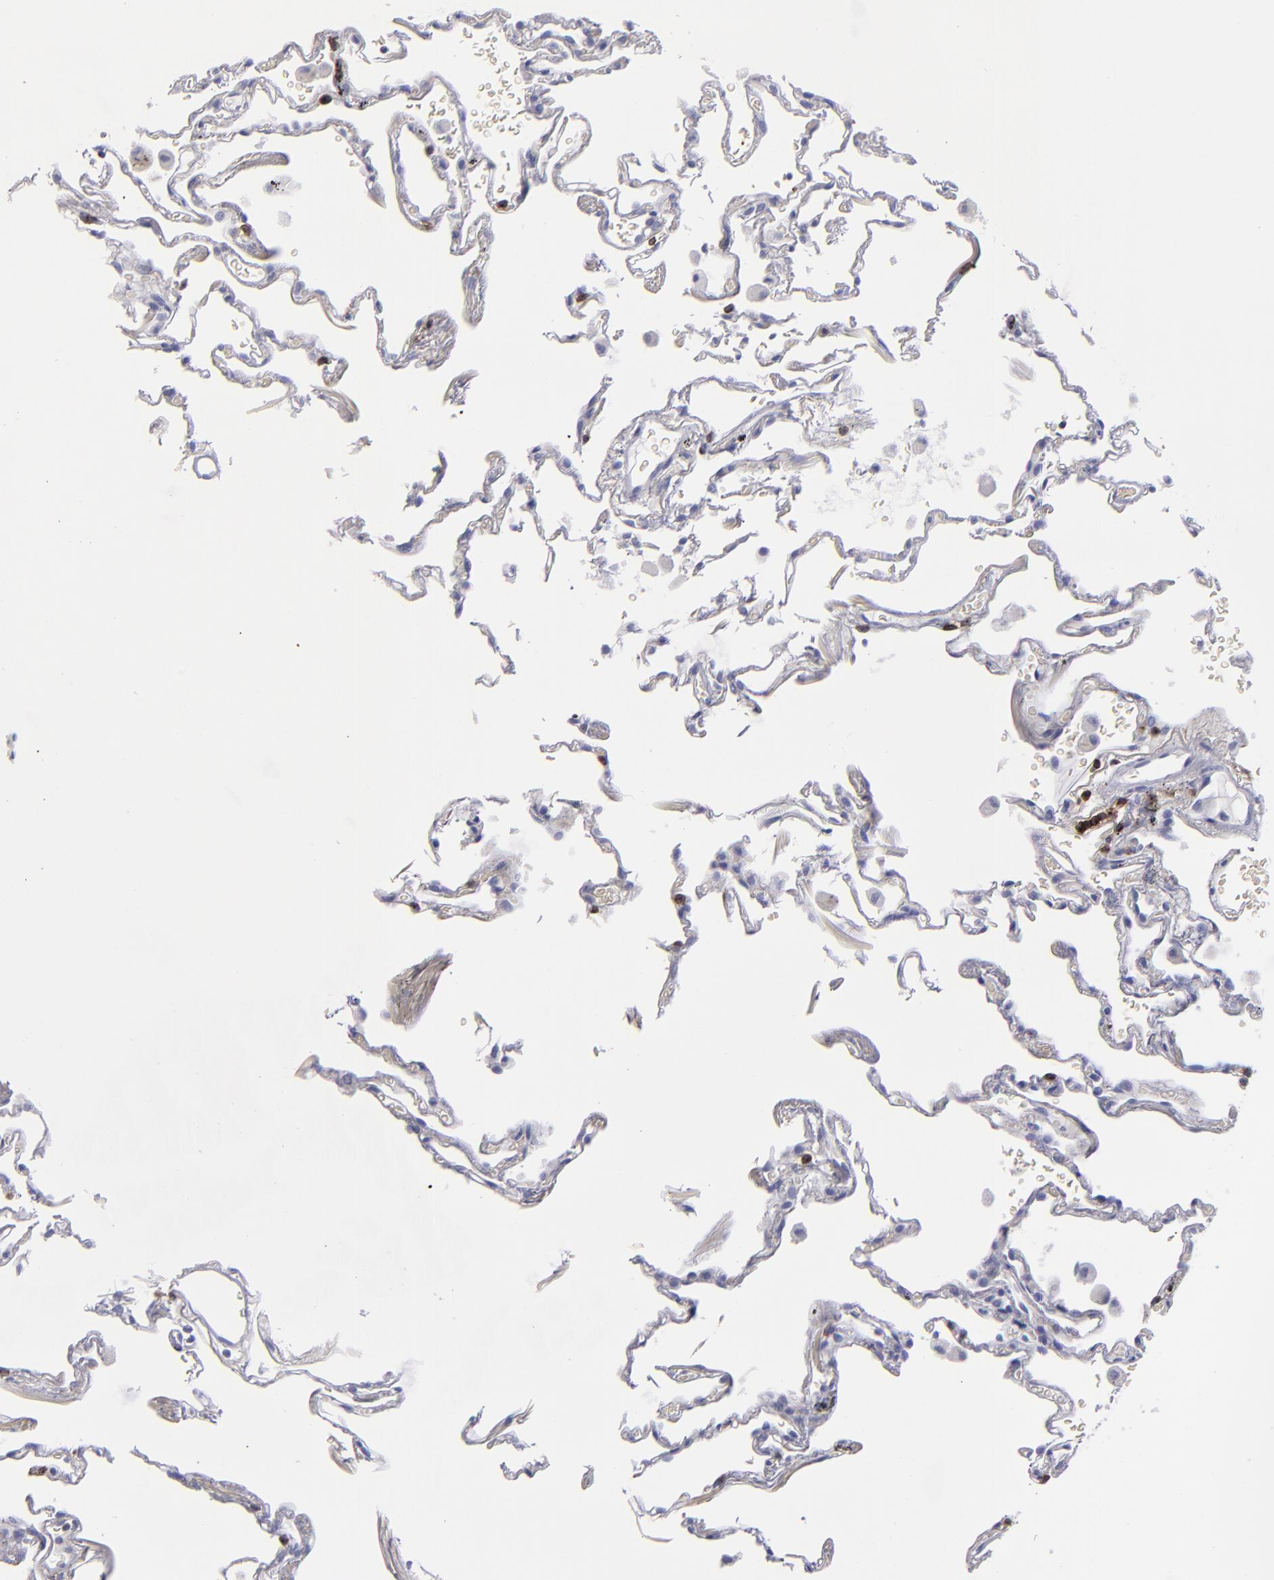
{"staining": {"intensity": "negative", "quantity": "none", "location": "none"}, "tissue": "lung", "cell_type": "Alveolar cells", "image_type": "normal", "snomed": [{"axis": "morphology", "description": "Normal tissue, NOS"}, {"axis": "morphology", "description": "Inflammation, NOS"}, {"axis": "topography", "description": "Lung"}], "caption": "Immunohistochemistry (IHC) of normal human lung shows no expression in alveolar cells. (DAB (3,3'-diaminobenzidine) IHC, high magnification).", "gene": "CD2", "patient": {"sex": "male", "age": 69}}